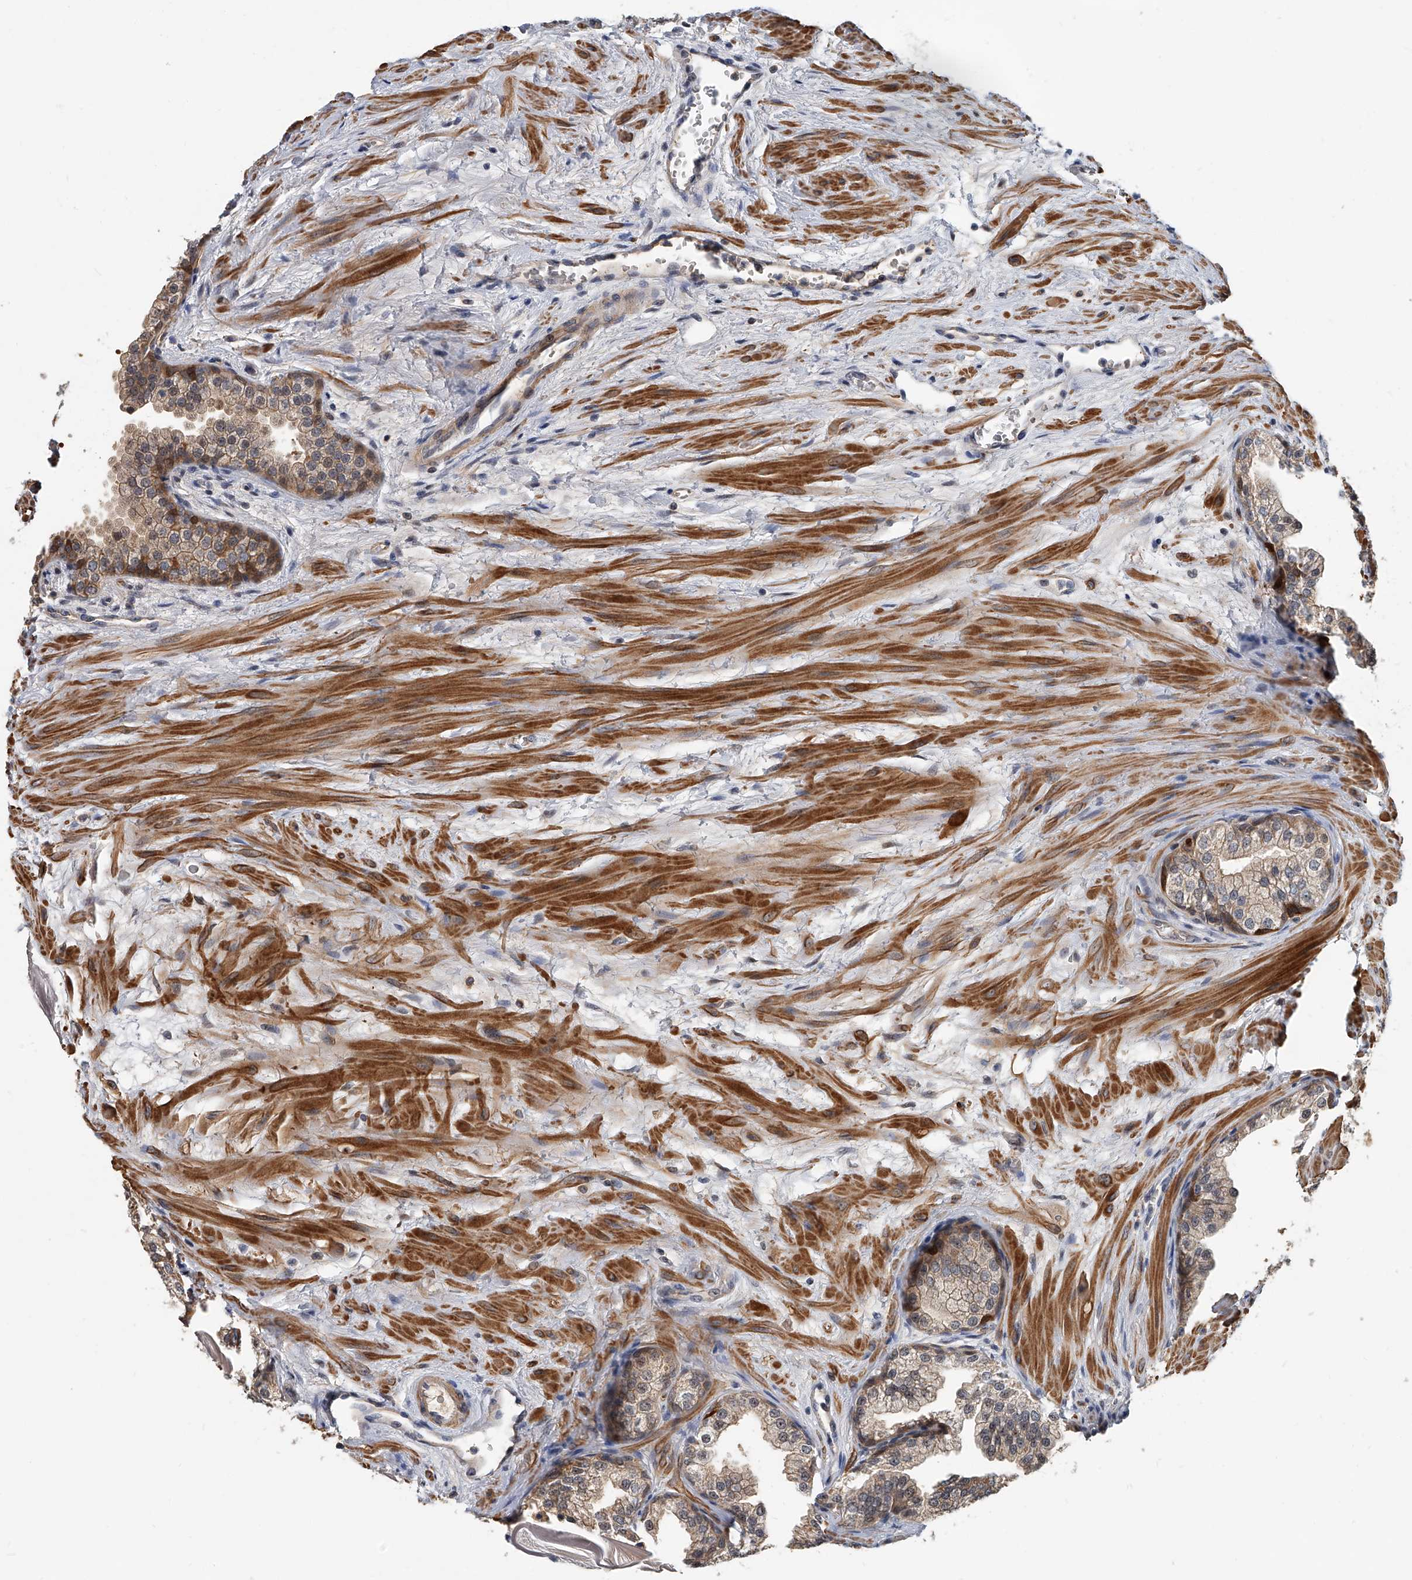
{"staining": {"intensity": "moderate", "quantity": "25%-75%", "location": "cytoplasmic/membranous"}, "tissue": "prostate", "cell_type": "Glandular cells", "image_type": "normal", "snomed": [{"axis": "morphology", "description": "Normal tissue, NOS"}, {"axis": "topography", "description": "Prostate"}], "caption": "The micrograph shows immunohistochemical staining of normal prostate. There is moderate cytoplasmic/membranous expression is seen in approximately 25%-75% of glandular cells. (IHC, brightfield microscopy, high magnification).", "gene": "CD200", "patient": {"sex": "male", "age": 48}}